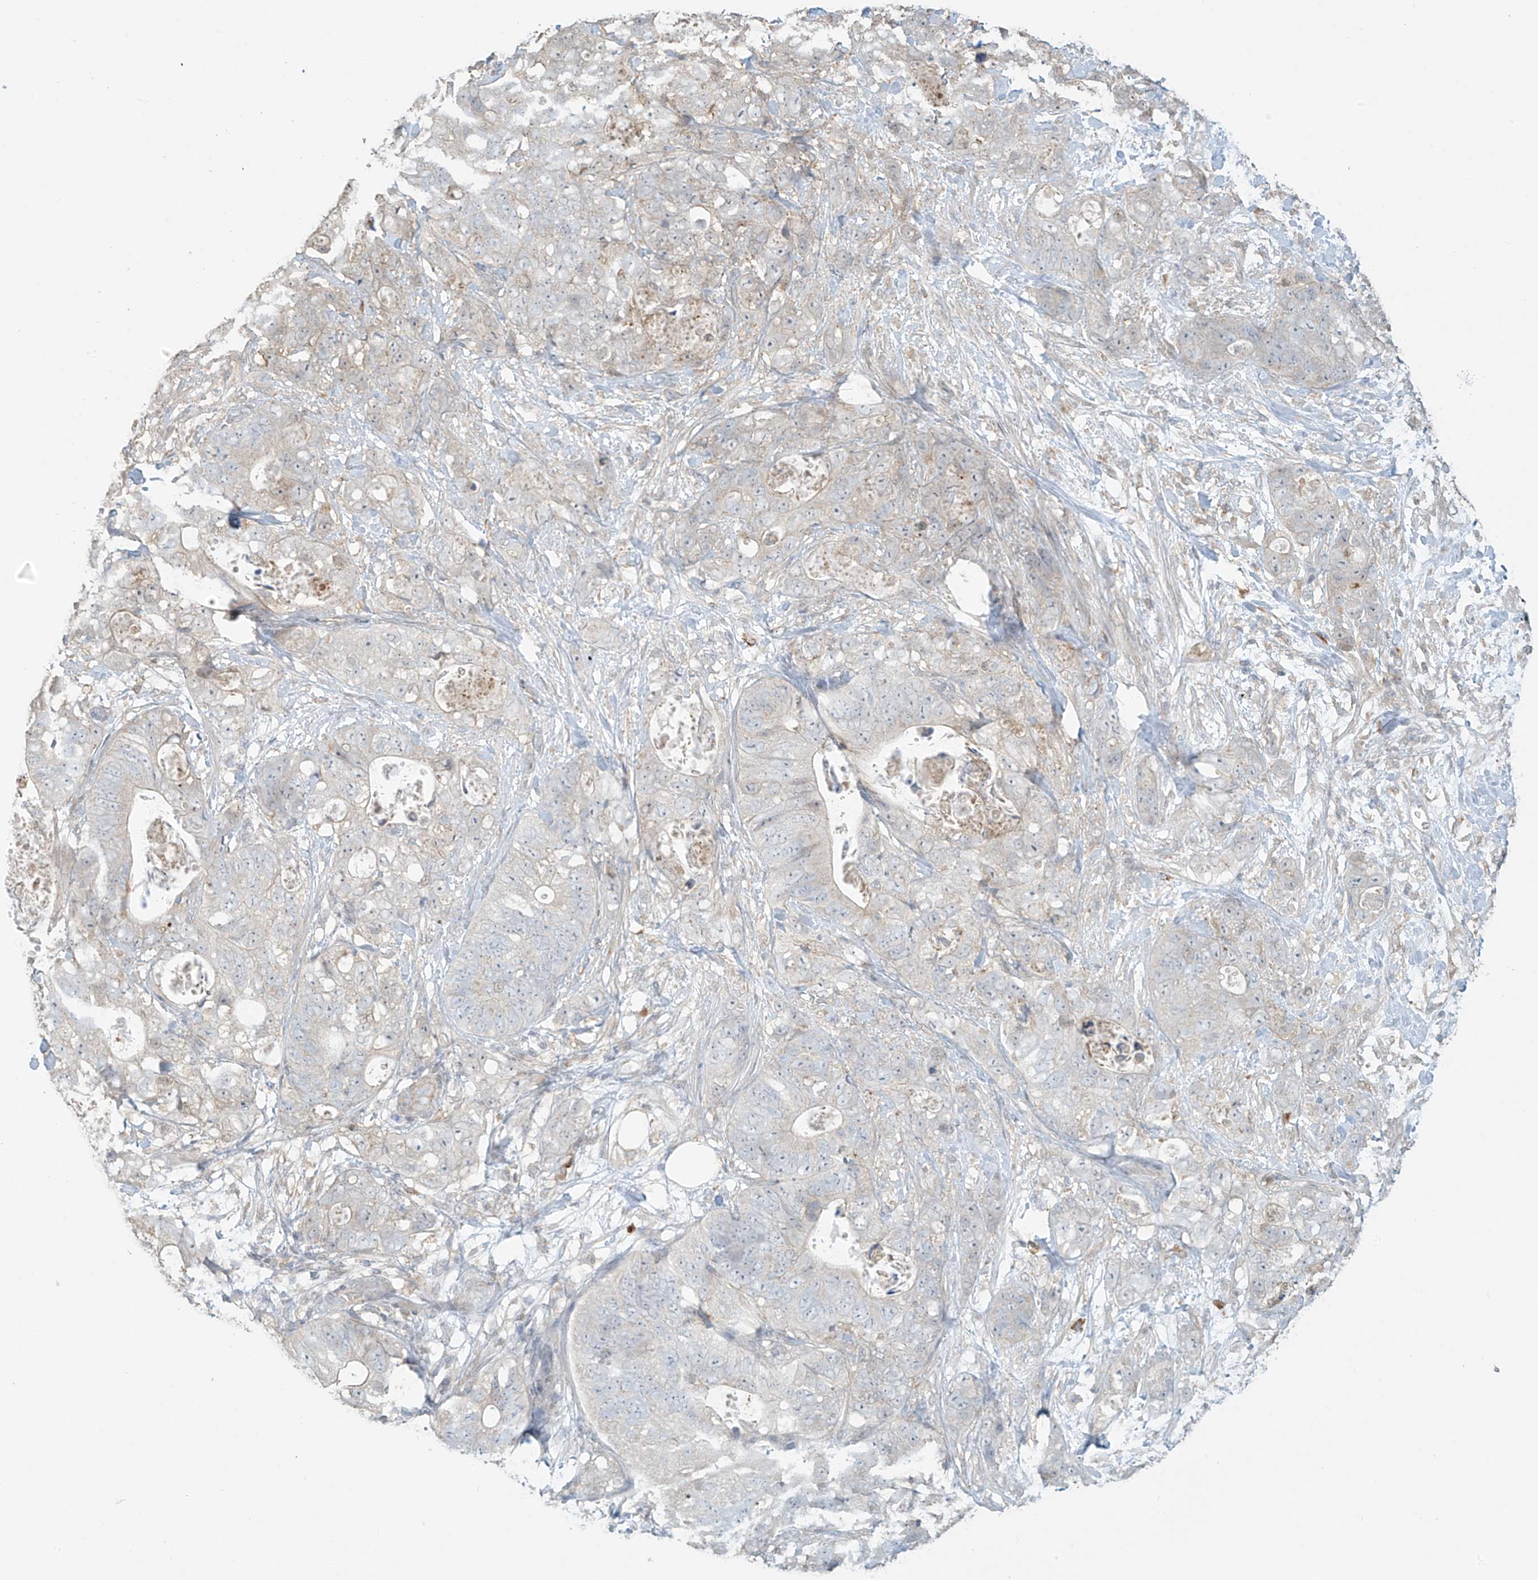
{"staining": {"intensity": "negative", "quantity": "none", "location": "none"}, "tissue": "stomach cancer", "cell_type": "Tumor cells", "image_type": "cancer", "snomed": [{"axis": "morphology", "description": "Normal tissue, NOS"}, {"axis": "morphology", "description": "Adenocarcinoma, NOS"}, {"axis": "topography", "description": "Stomach"}], "caption": "Immunohistochemistry (IHC) histopathology image of stomach cancer stained for a protein (brown), which reveals no positivity in tumor cells.", "gene": "TAGAP", "patient": {"sex": "female", "age": 89}}